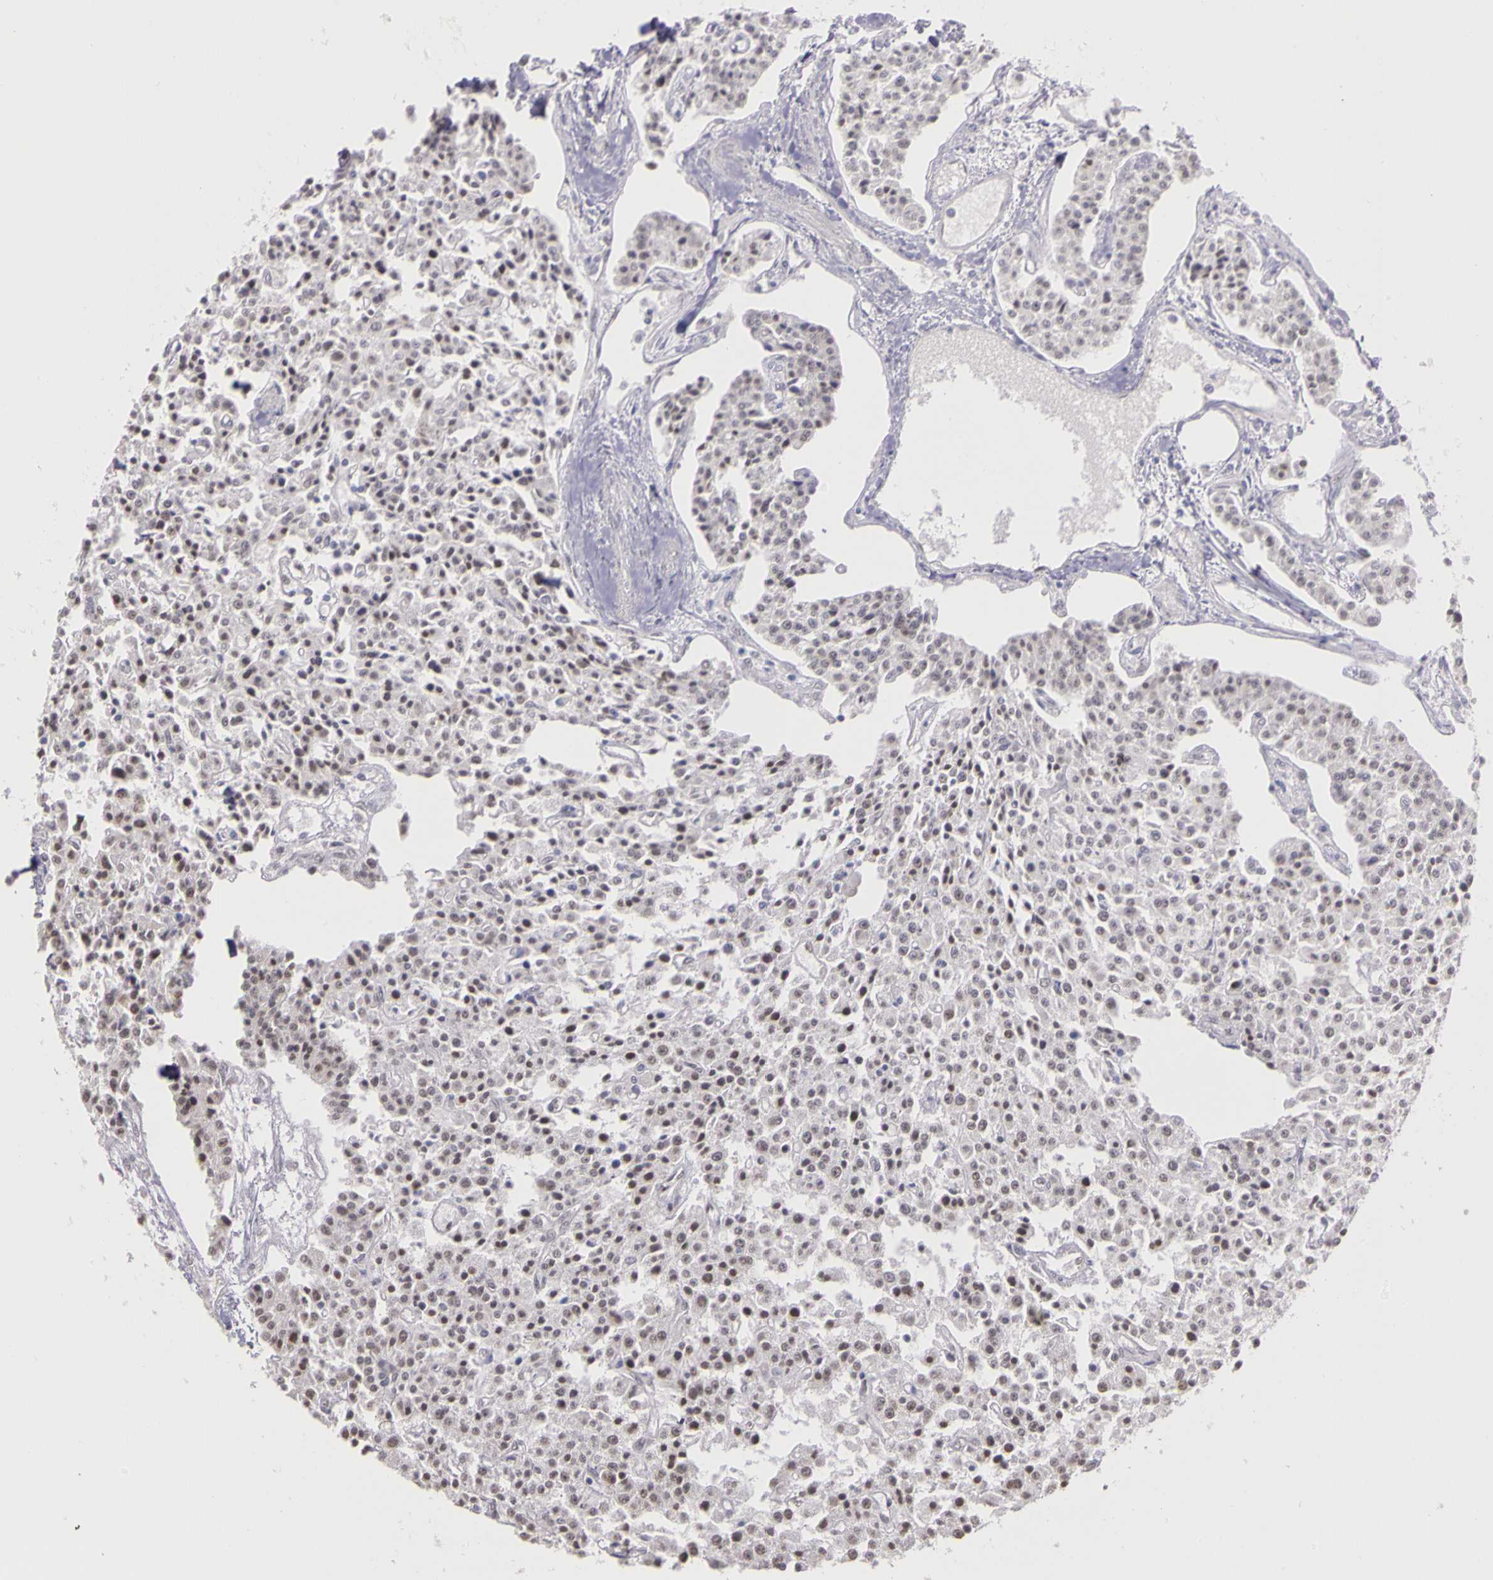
{"staining": {"intensity": "weak", "quantity": "25%-75%", "location": "nuclear"}, "tissue": "carcinoid", "cell_type": "Tumor cells", "image_type": "cancer", "snomed": [{"axis": "morphology", "description": "Carcinoid, malignant, NOS"}, {"axis": "topography", "description": "Stomach"}], "caption": "This histopathology image shows IHC staining of carcinoid, with low weak nuclear expression in approximately 25%-75% of tumor cells.", "gene": "WDR13", "patient": {"sex": "female", "age": 76}}